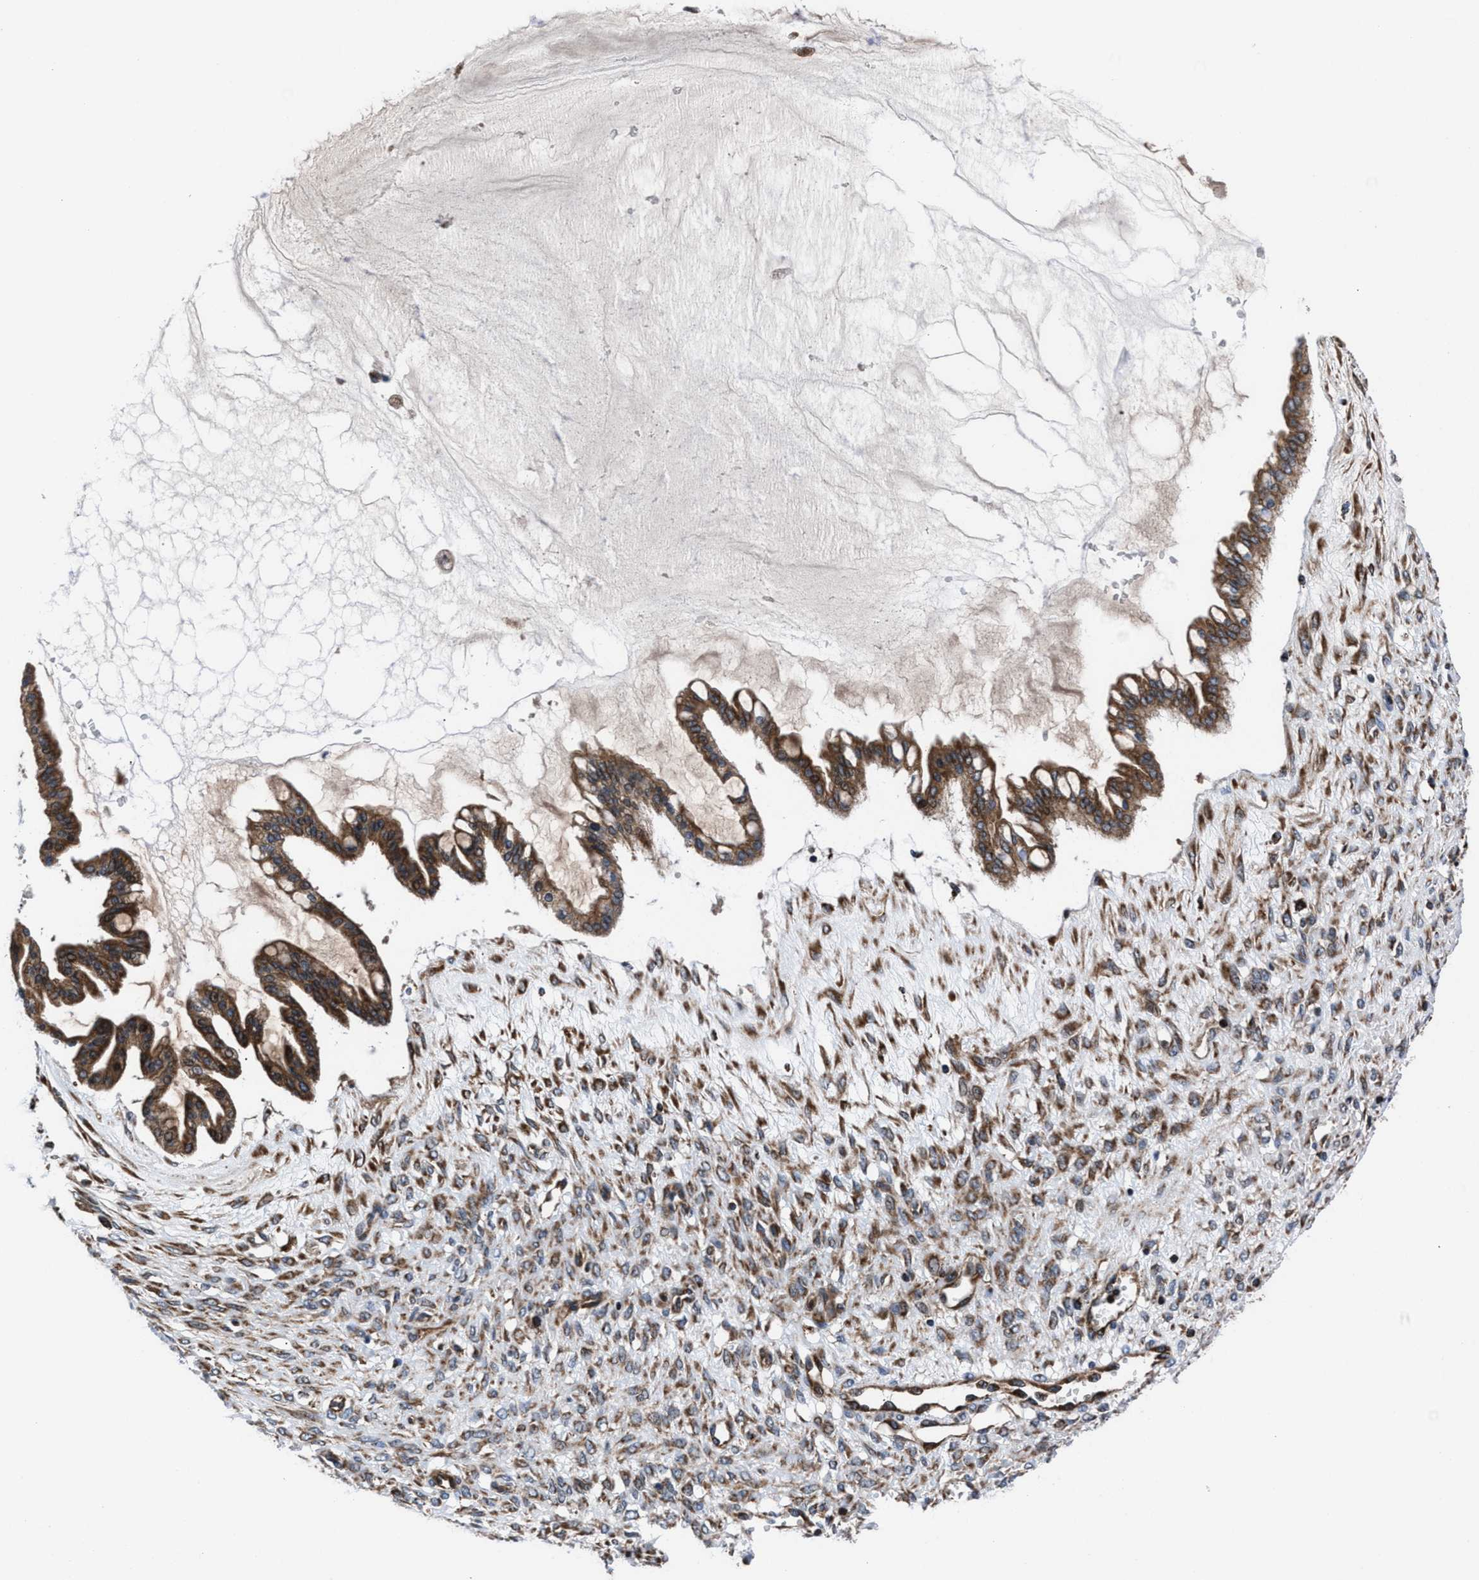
{"staining": {"intensity": "moderate", "quantity": ">75%", "location": "cytoplasmic/membranous"}, "tissue": "ovarian cancer", "cell_type": "Tumor cells", "image_type": "cancer", "snomed": [{"axis": "morphology", "description": "Cystadenocarcinoma, mucinous, NOS"}, {"axis": "topography", "description": "Ovary"}], "caption": "A high-resolution image shows immunohistochemistry staining of ovarian cancer, which displays moderate cytoplasmic/membranous staining in about >75% of tumor cells.", "gene": "PRR15L", "patient": {"sex": "female", "age": 73}}